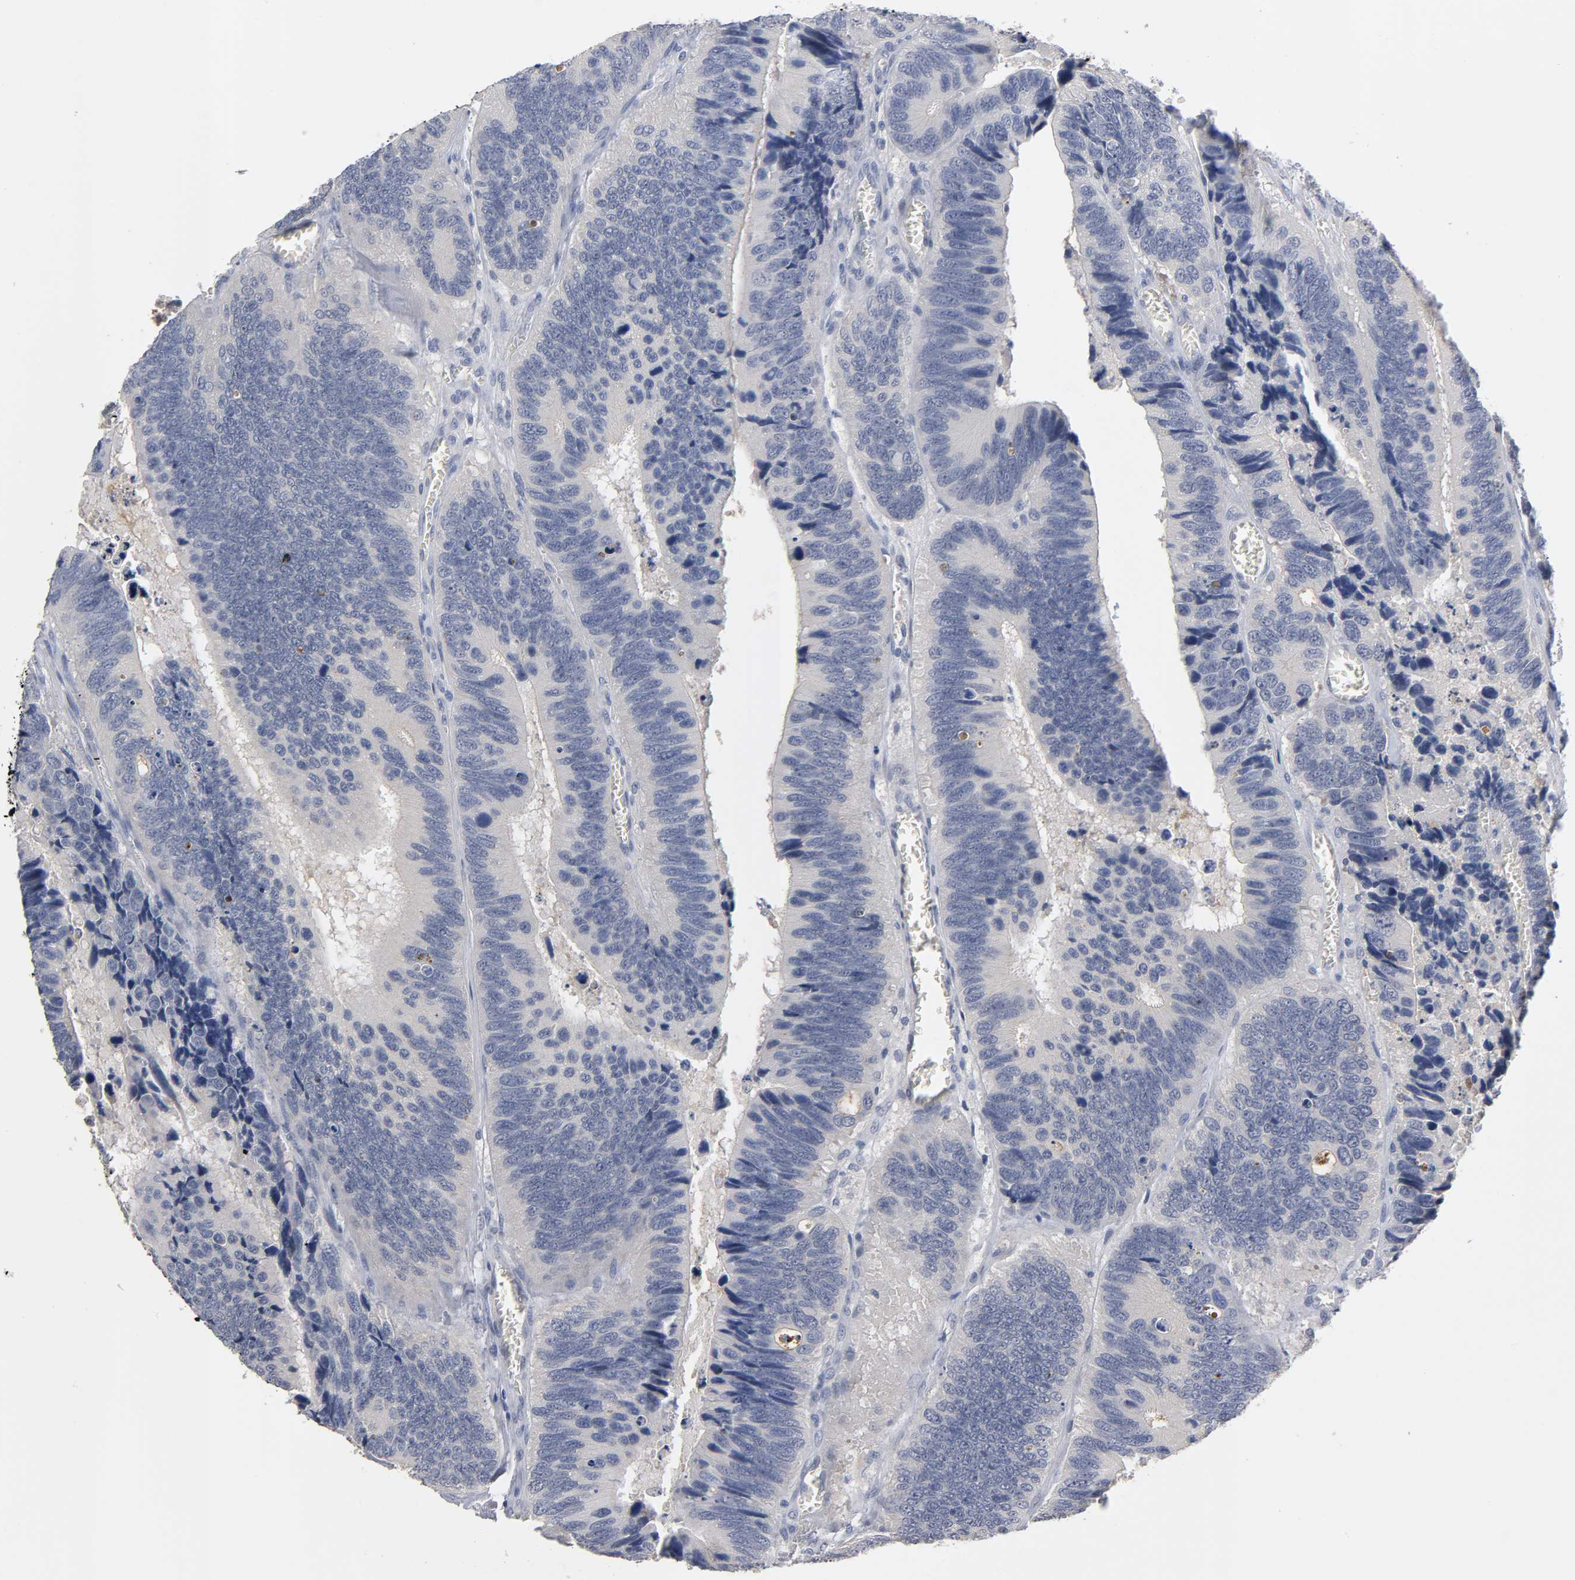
{"staining": {"intensity": "negative", "quantity": "none", "location": "none"}, "tissue": "colorectal cancer", "cell_type": "Tumor cells", "image_type": "cancer", "snomed": [{"axis": "morphology", "description": "Adenocarcinoma, NOS"}, {"axis": "topography", "description": "Colon"}], "caption": "High magnification brightfield microscopy of colorectal cancer stained with DAB (brown) and counterstained with hematoxylin (blue): tumor cells show no significant staining.", "gene": "OVOL1", "patient": {"sex": "male", "age": 72}}